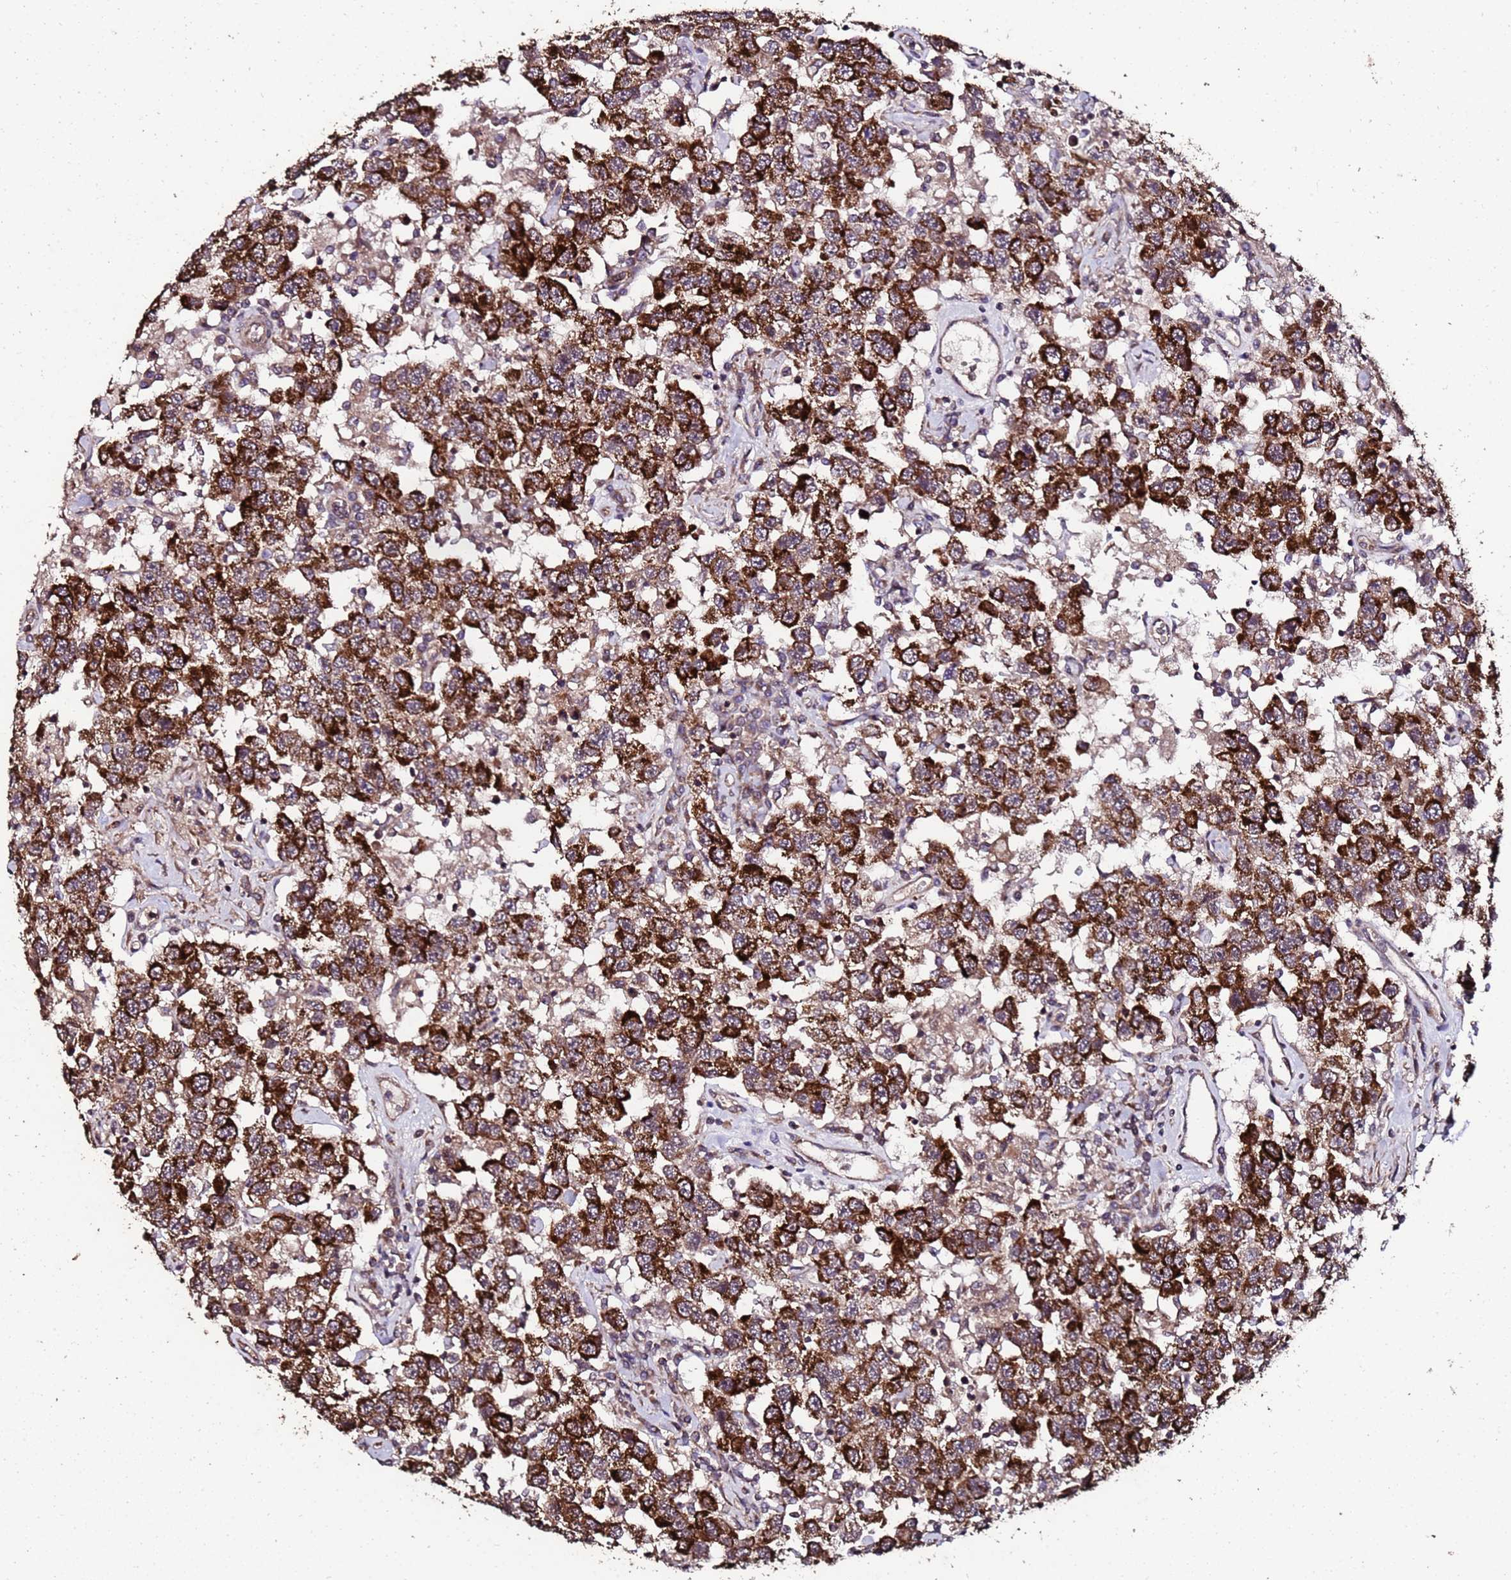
{"staining": {"intensity": "strong", "quantity": ">75%", "location": "cytoplasmic/membranous"}, "tissue": "testis cancer", "cell_type": "Tumor cells", "image_type": "cancer", "snomed": [{"axis": "morphology", "description": "Seminoma, NOS"}, {"axis": "topography", "description": "Testis"}], "caption": "This is an image of IHC staining of testis seminoma, which shows strong expression in the cytoplasmic/membranous of tumor cells.", "gene": "PRODH", "patient": {"sex": "male", "age": 41}}